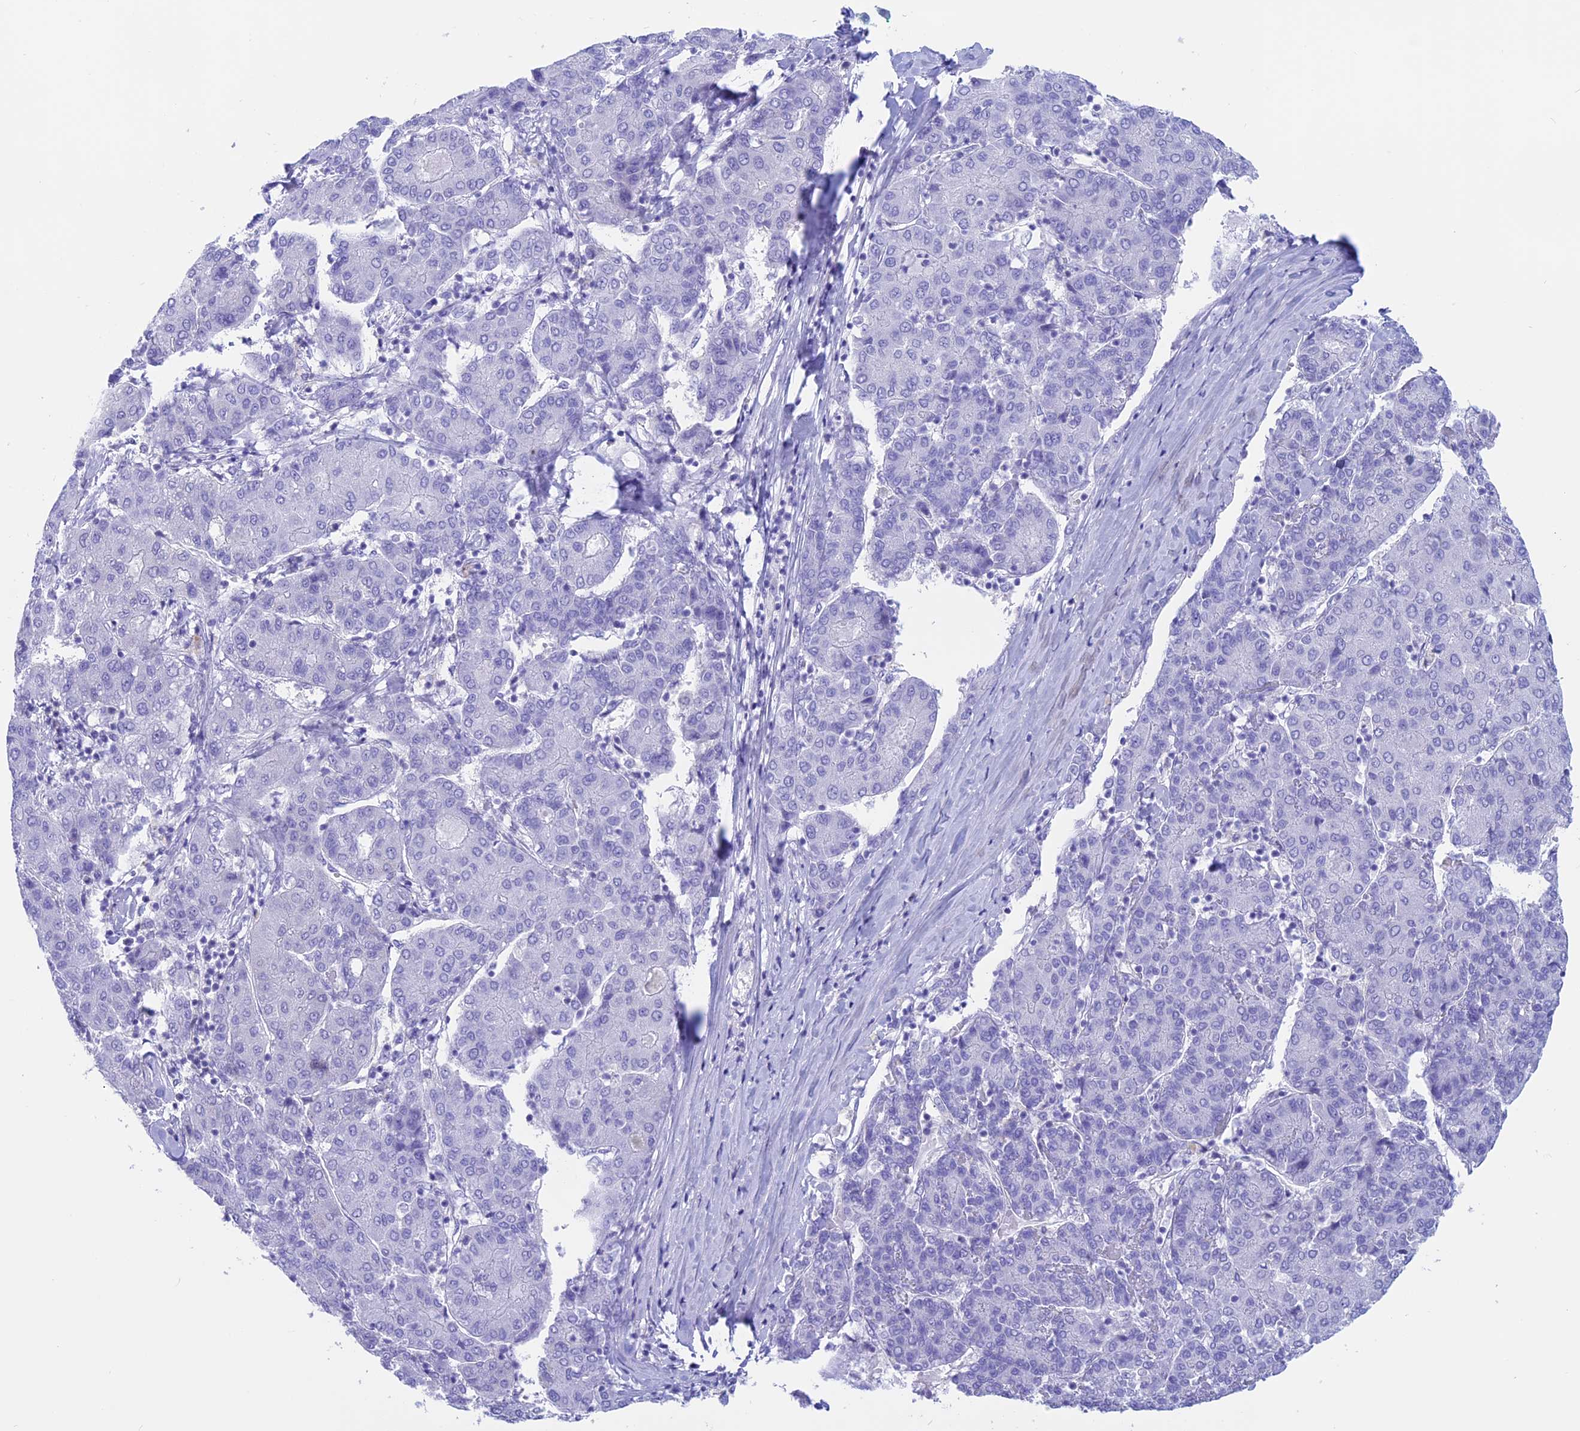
{"staining": {"intensity": "negative", "quantity": "none", "location": "none"}, "tissue": "liver cancer", "cell_type": "Tumor cells", "image_type": "cancer", "snomed": [{"axis": "morphology", "description": "Carcinoma, Hepatocellular, NOS"}, {"axis": "topography", "description": "Liver"}], "caption": "This is an IHC histopathology image of liver cancer (hepatocellular carcinoma). There is no positivity in tumor cells.", "gene": "RP1", "patient": {"sex": "male", "age": 65}}